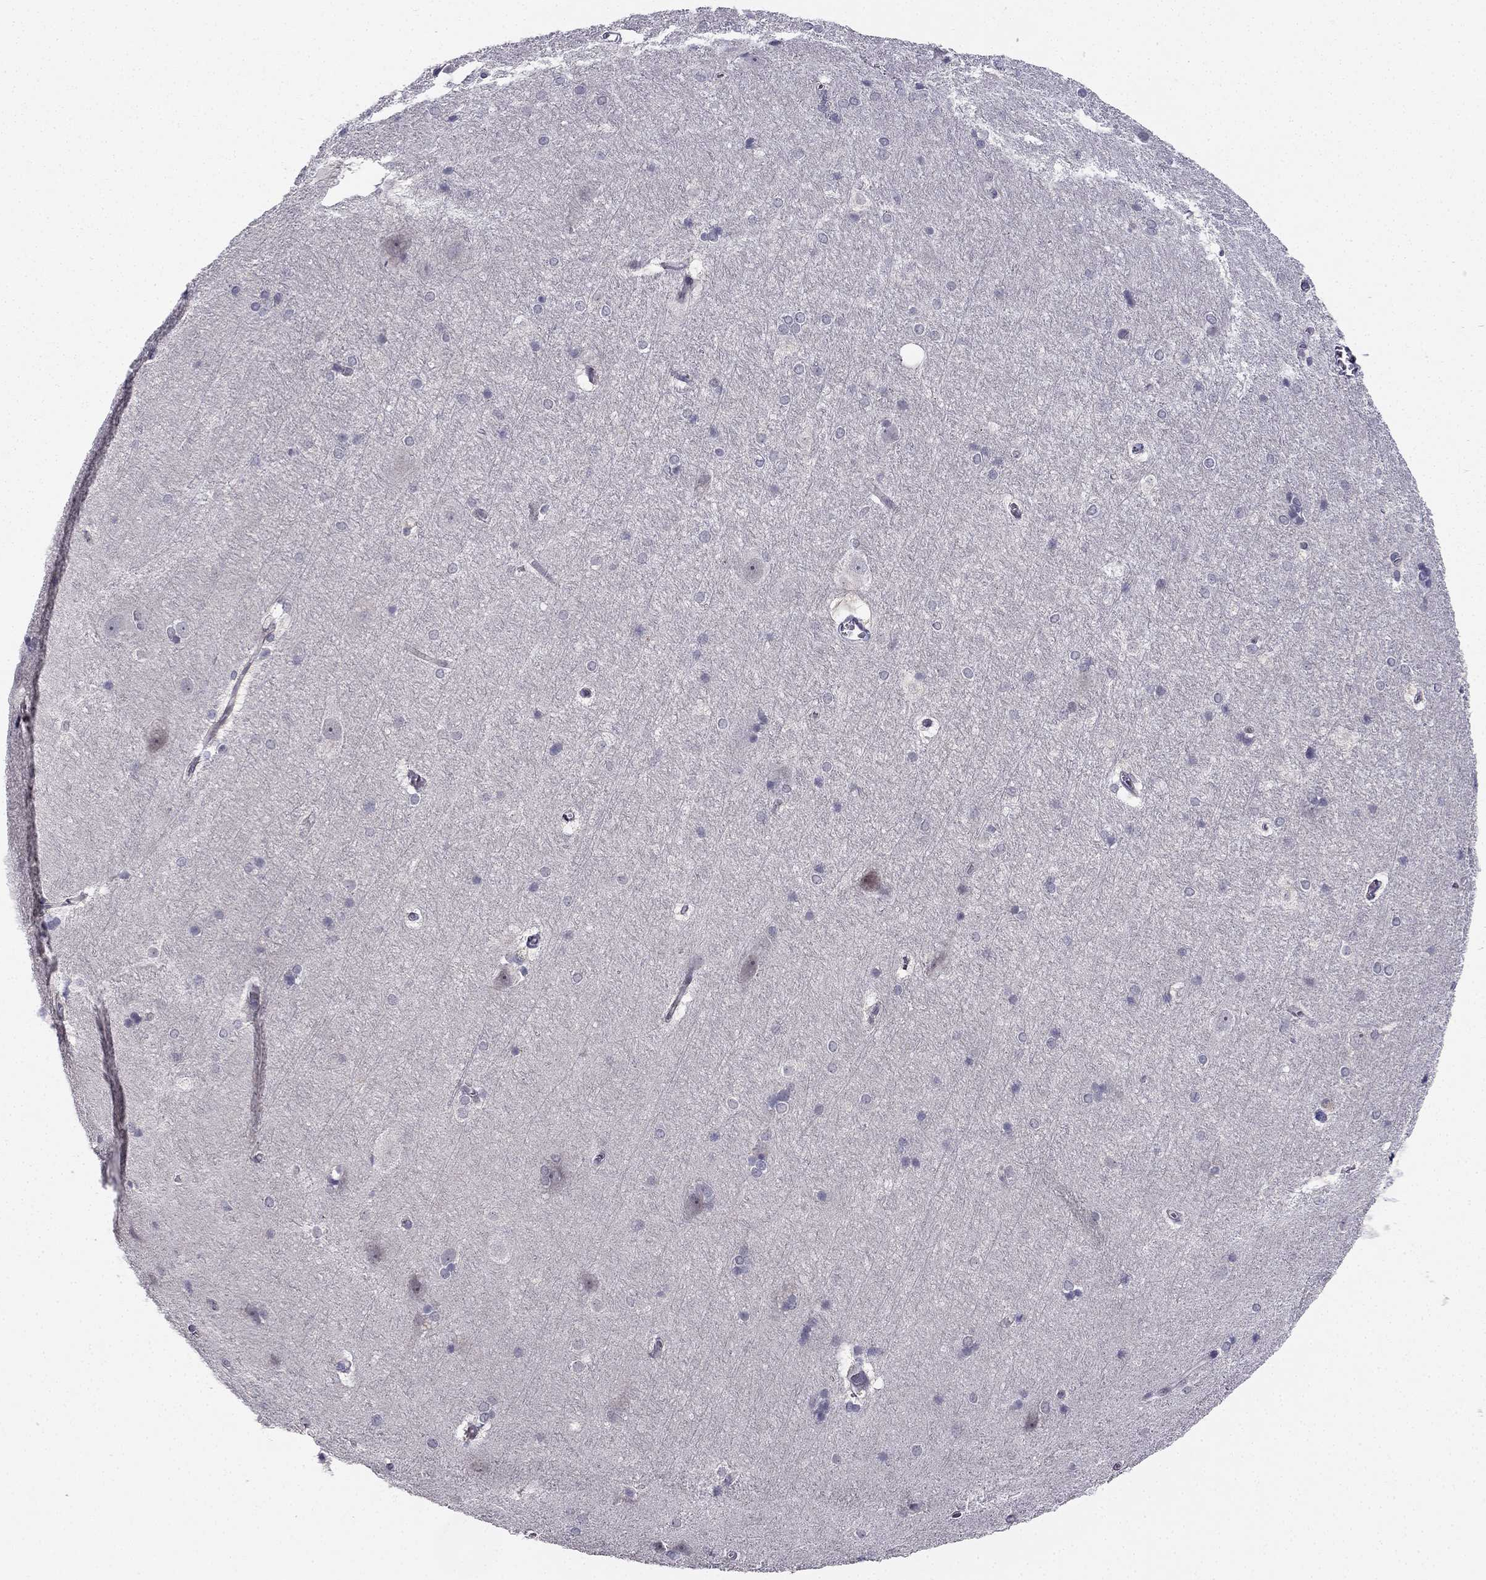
{"staining": {"intensity": "negative", "quantity": "none", "location": "none"}, "tissue": "hippocampus", "cell_type": "Glial cells", "image_type": "normal", "snomed": [{"axis": "morphology", "description": "Normal tissue, NOS"}, {"axis": "topography", "description": "Cerebral cortex"}, {"axis": "topography", "description": "Hippocampus"}], "caption": "This is an immunohistochemistry (IHC) histopathology image of normal hippocampus. There is no staining in glial cells.", "gene": "CHST8", "patient": {"sex": "female", "age": 19}}